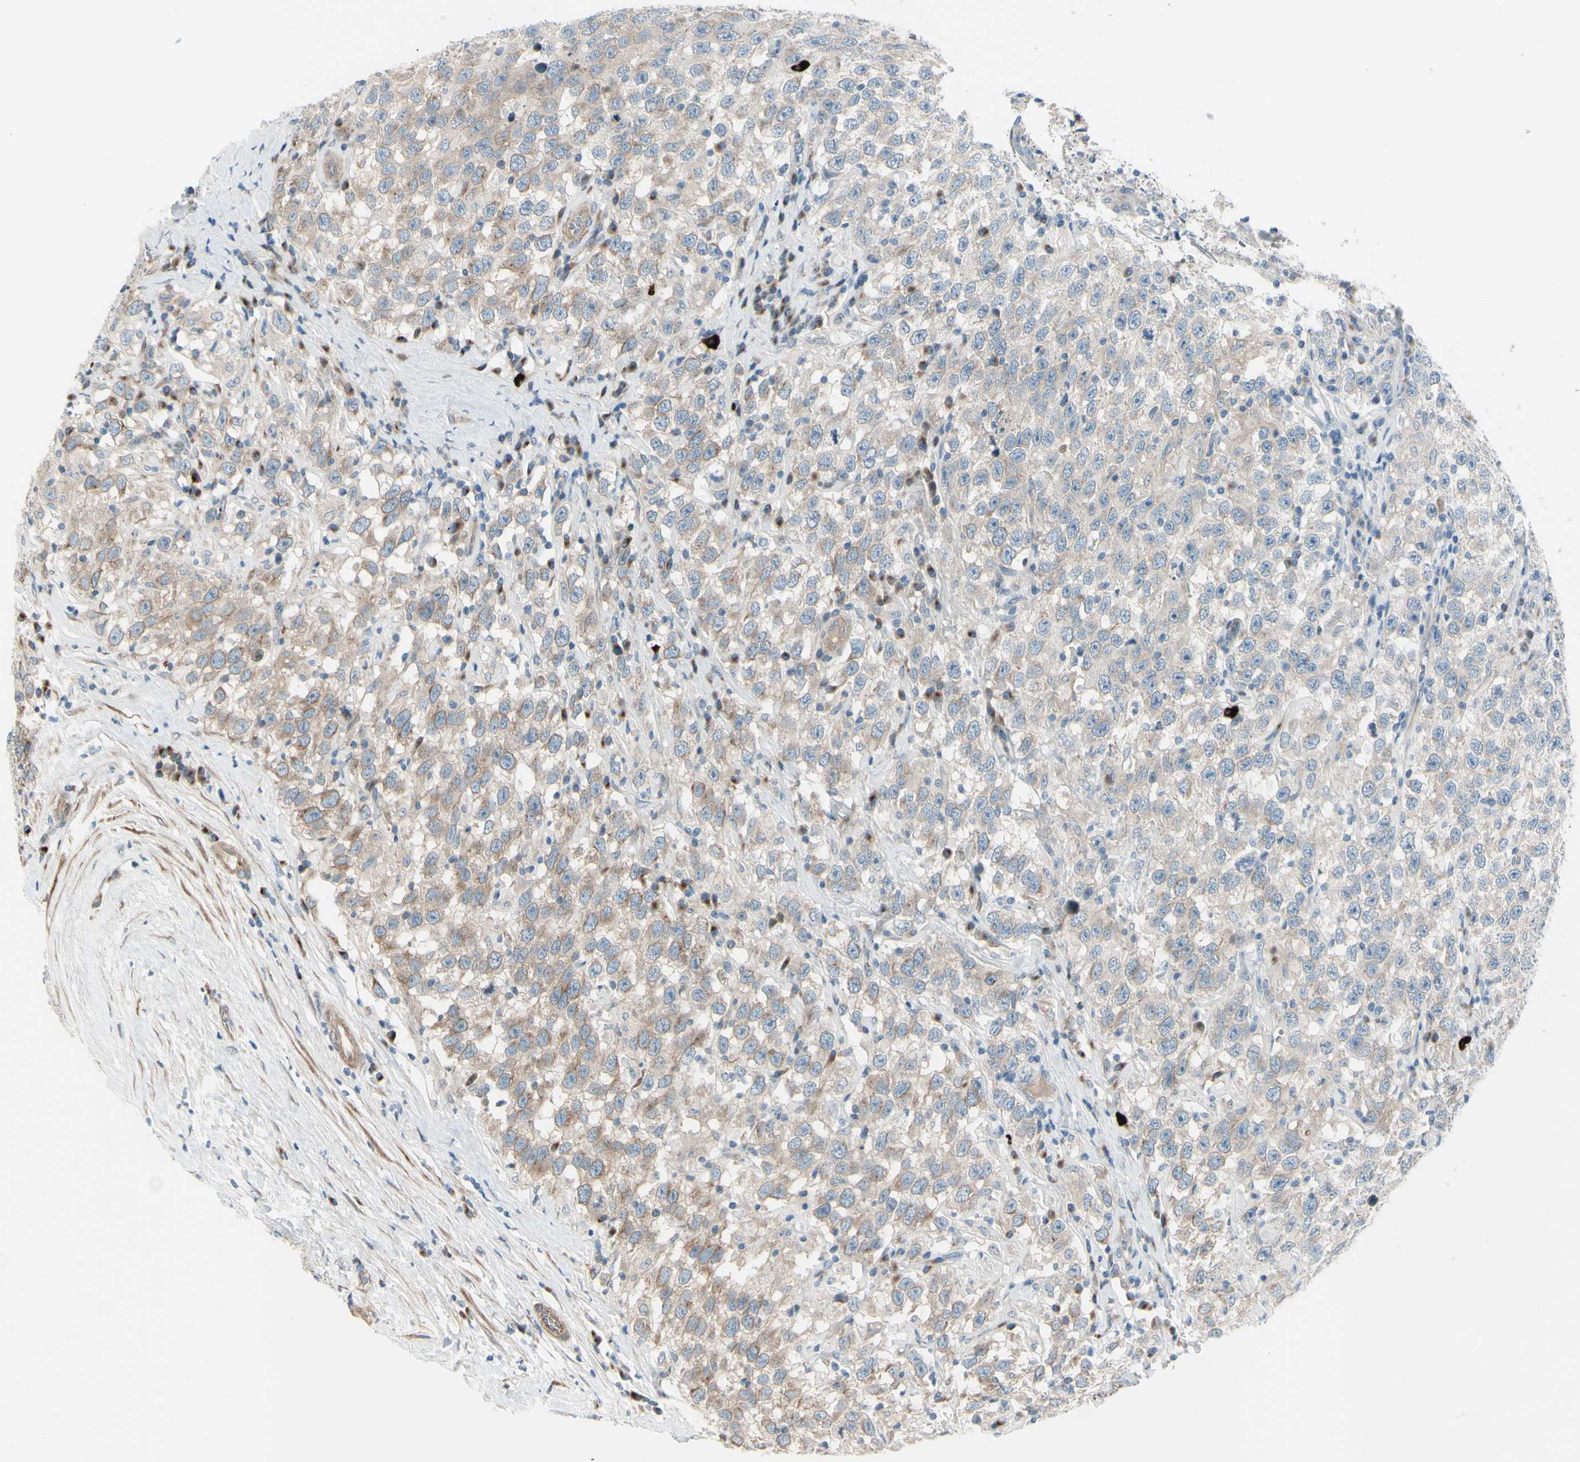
{"staining": {"intensity": "weak", "quantity": "25%-75%", "location": "cytoplasmic/membranous"}, "tissue": "testis cancer", "cell_type": "Tumor cells", "image_type": "cancer", "snomed": [{"axis": "morphology", "description": "Seminoma, NOS"}, {"axis": "topography", "description": "Testis"}], "caption": "Immunohistochemistry (DAB (3,3'-diaminobenzidine)) staining of human seminoma (testis) reveals weak cytoplasmic/membranous protein expression in approximately 25%-75% of tumor cells. (Brightfield microscopy of DAB IHC at high magnification).", "gene": "LRRK1", "patient": {"sex": "male", "age": 41}}